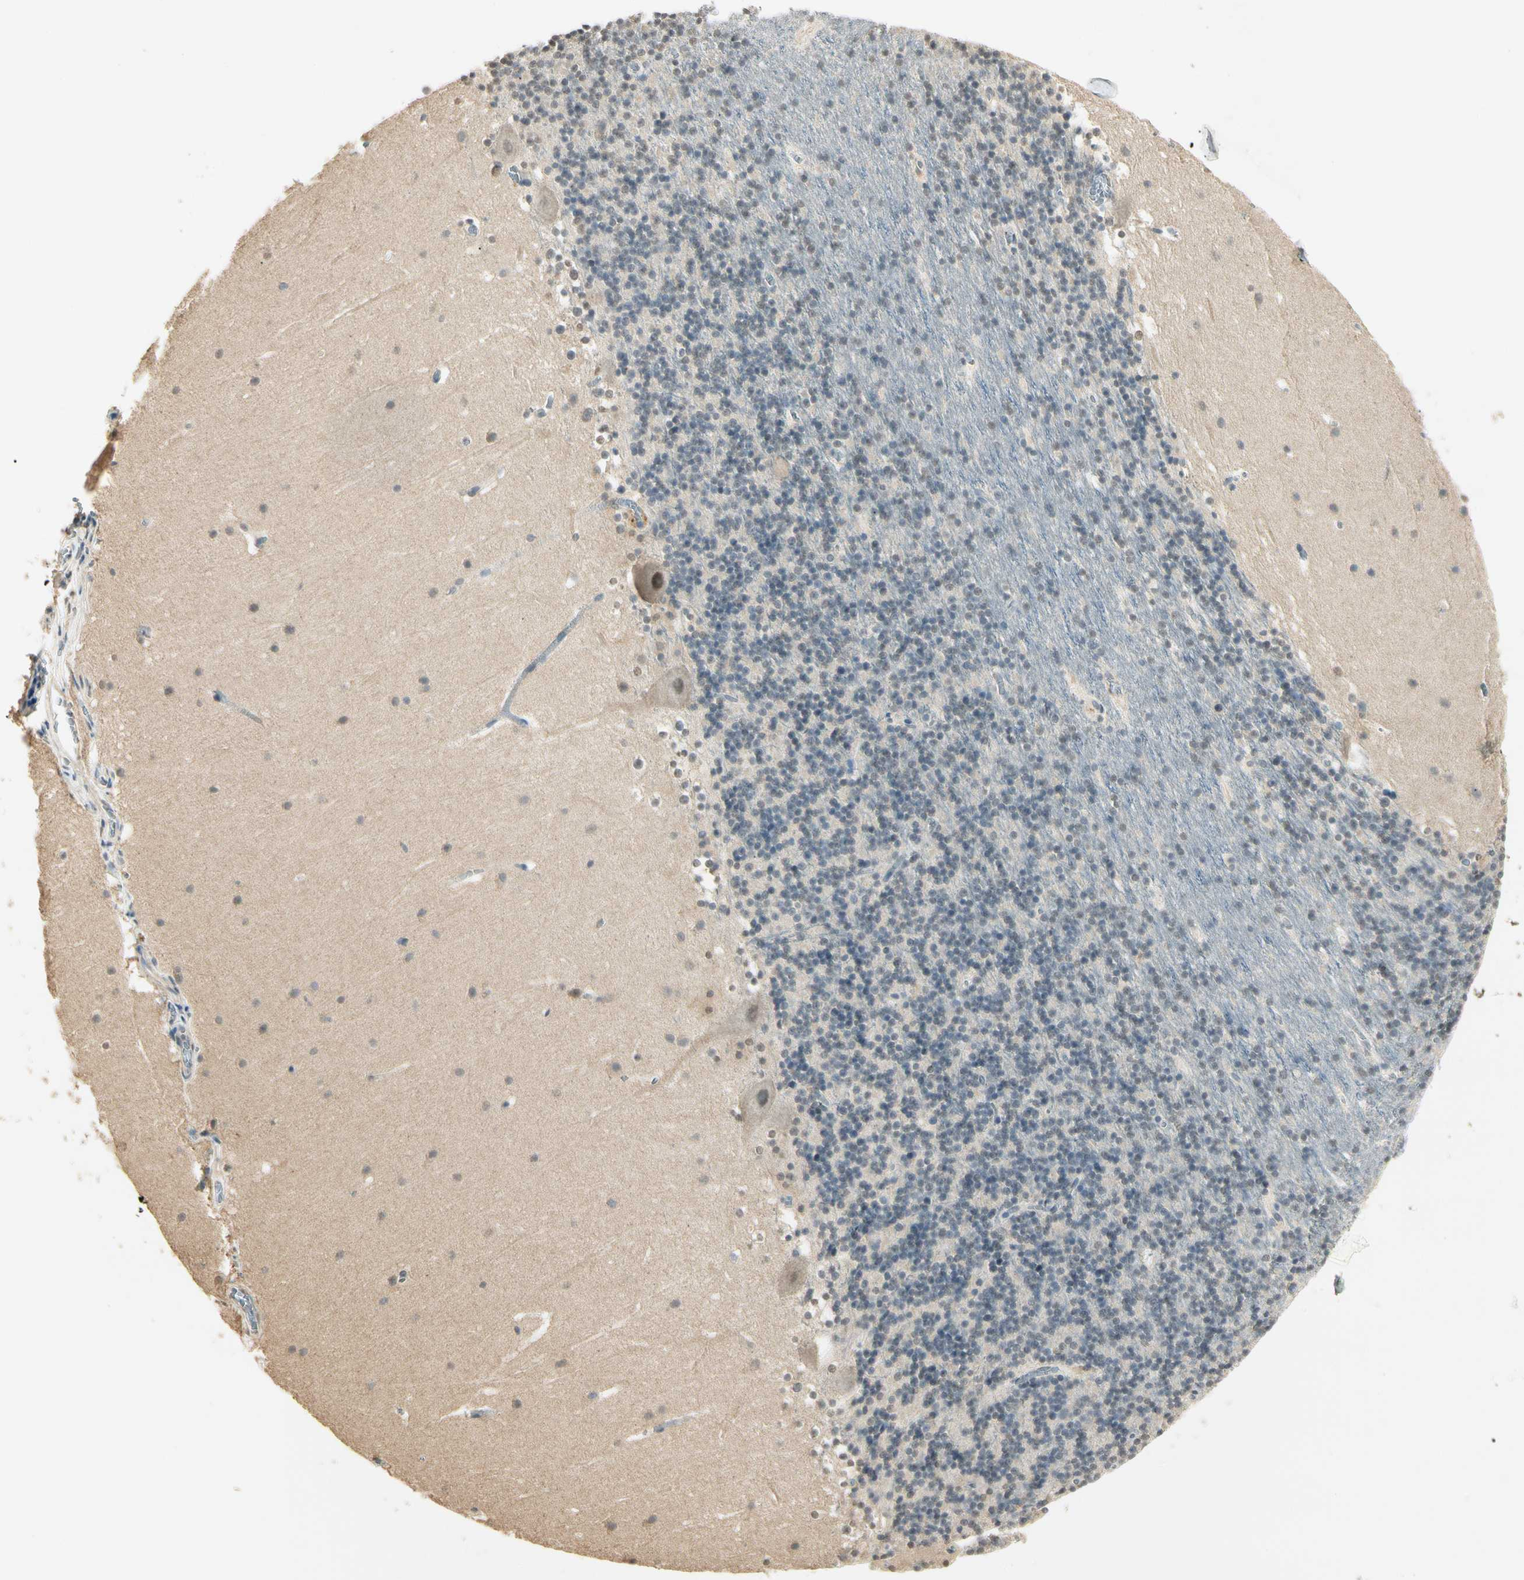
{"staining": {"intensity": "weak", "quantity": "25%-75%", "location": "nuclear"}, "tissue": "cerebellum", "cell_type": "Cells in granular layer", "image_type": "normal", "snomed": [{"axis": "morphology", "description": "Normal tissue, NOS"}, {"axis": "topography", "description": "Cerebellum"}], "caption": "This histopathology image reveals immunohistochemistry (IHC) staining of unremarkable human cerebellum, with low weak nuclear expression in about 25%-75% of cells in granular layer.", "gene": "SGCA", "patient": {"sex": "male", "age": 45}}